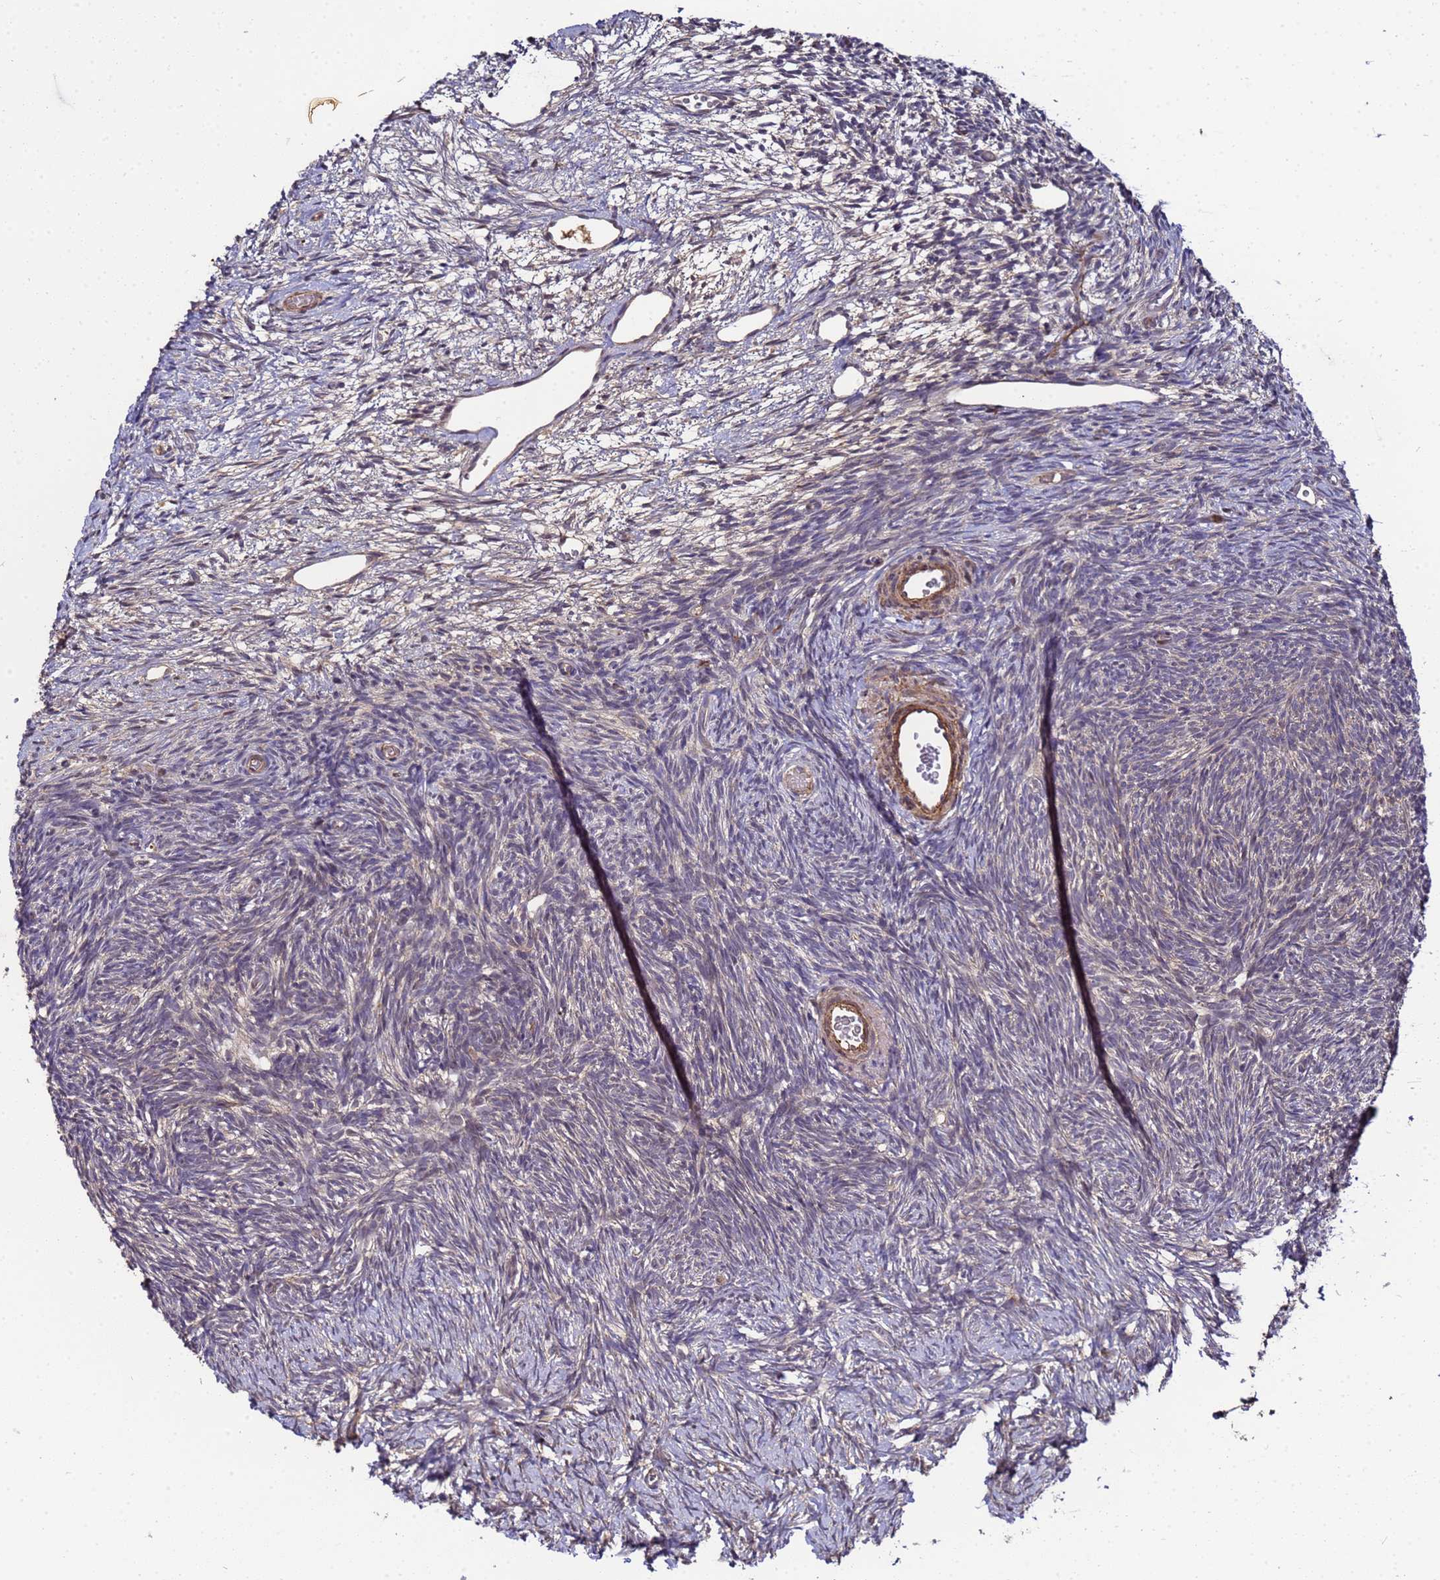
{"staining": {"intensity": "weak", "quantity": "<25%", "location": "cytoplasmic/membranous"}, "tissue": "ovary", "cell_type": "Ovarian stroma cells", "image_type": "normal", "snomed": [{"axis": "morphology", "description": "Normal tissue, NOS"}, {"axis": "topography", "description": "Ovary"}], "caption": "The histopathology image shows no significant expression in ovarian stroma cells of ovary.", "gene": "GSTCD", "patient": {"sex": "female", "age": 39}}